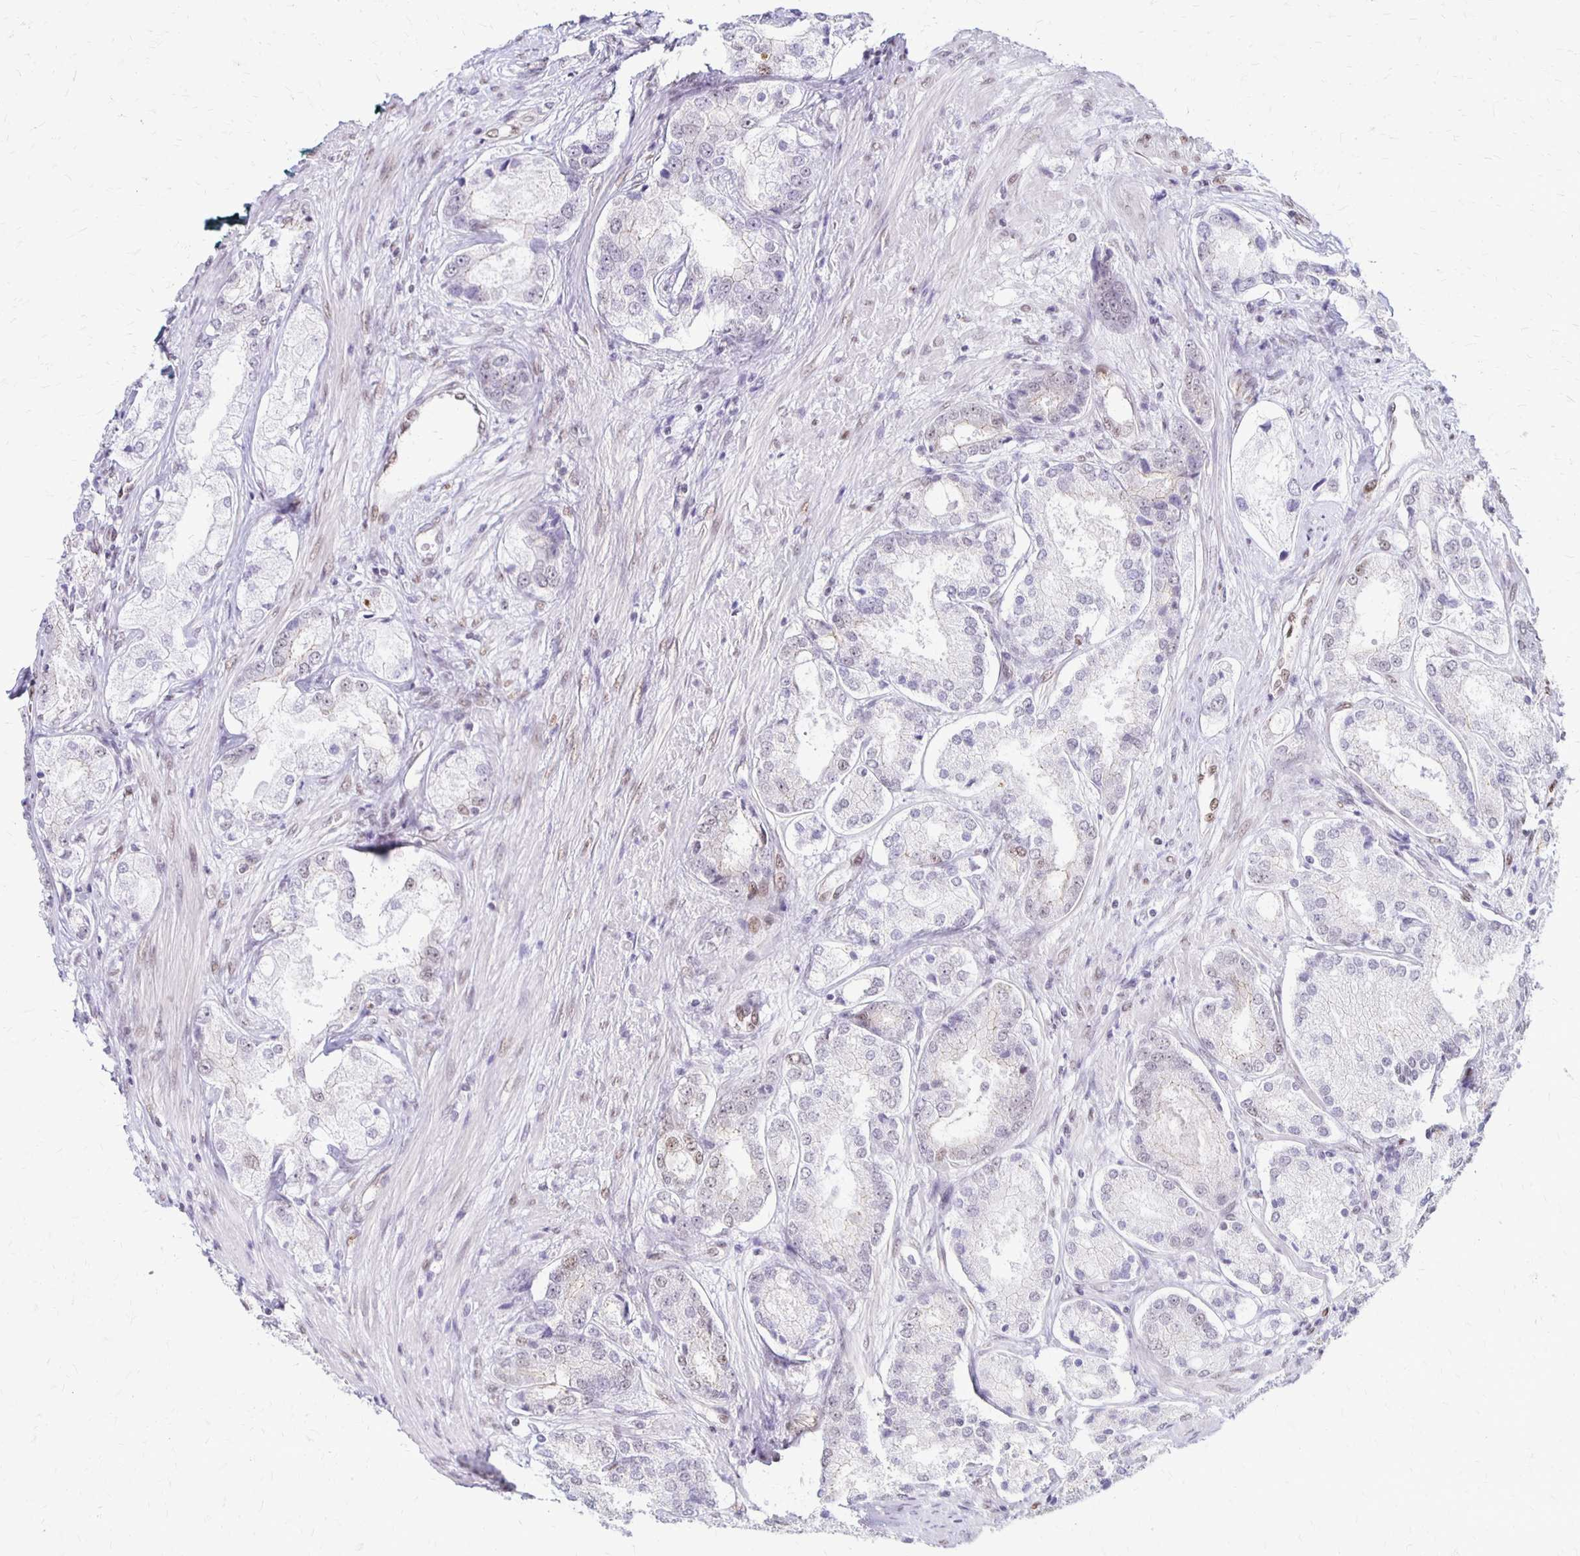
{"staining": {"intensity": "negative", "quantity": "none", "location": "none"}, "tissue": "prostate cancer", "cell_type": "Tumor cells", "image_type": "cancer", "snomed": [{"axis": "morphology", "description": "Adenocarcinoma, Low grade"}, {"axis": "topography", "description": "Prostate"}], "caption": "Adenocarcinoma (low-grade) (prostate) stained for a protein using immunohistochemistry reveals no expression tumor cells.", "gene": "DDB2", "patient": {"sex": "male", "age": 68}}